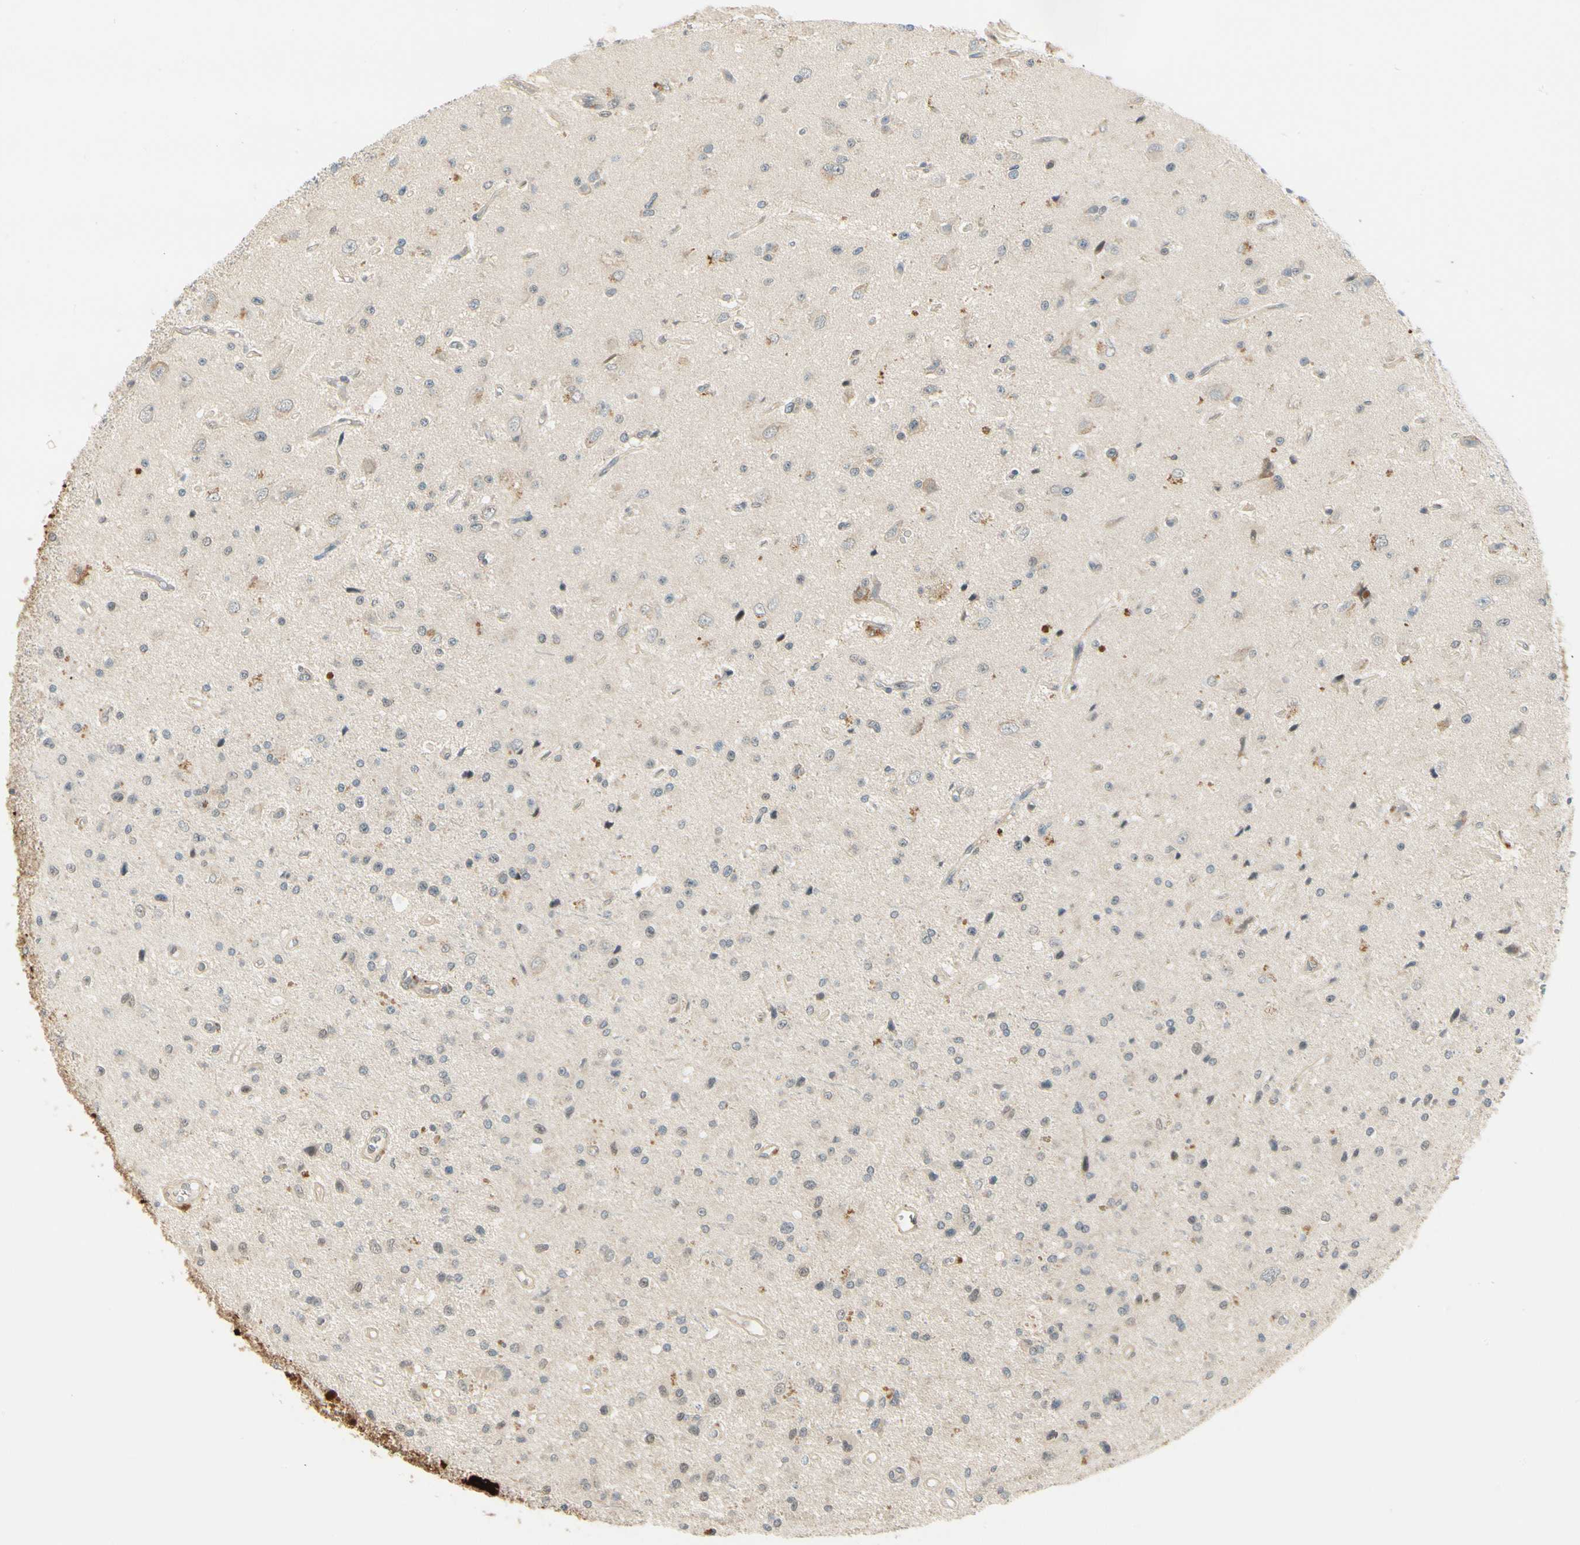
{"staining": {"intensity": "negative", "quantity": "none", "location": "none"}, "tissue": "glioma", "cell_type": "Tumor cells", "image_type": "cancer", "snomed": [{"axis": "morphology", "description": "Glioma, malignant, Low grade"}, {"axis": "topography", "description": "Brain"}], "caption": "Human glioma stained for a protein using IHC reveals no staining in tumor cells.", "gene": "EPHB3", "patient": {"sex": "male", "age": 58}}